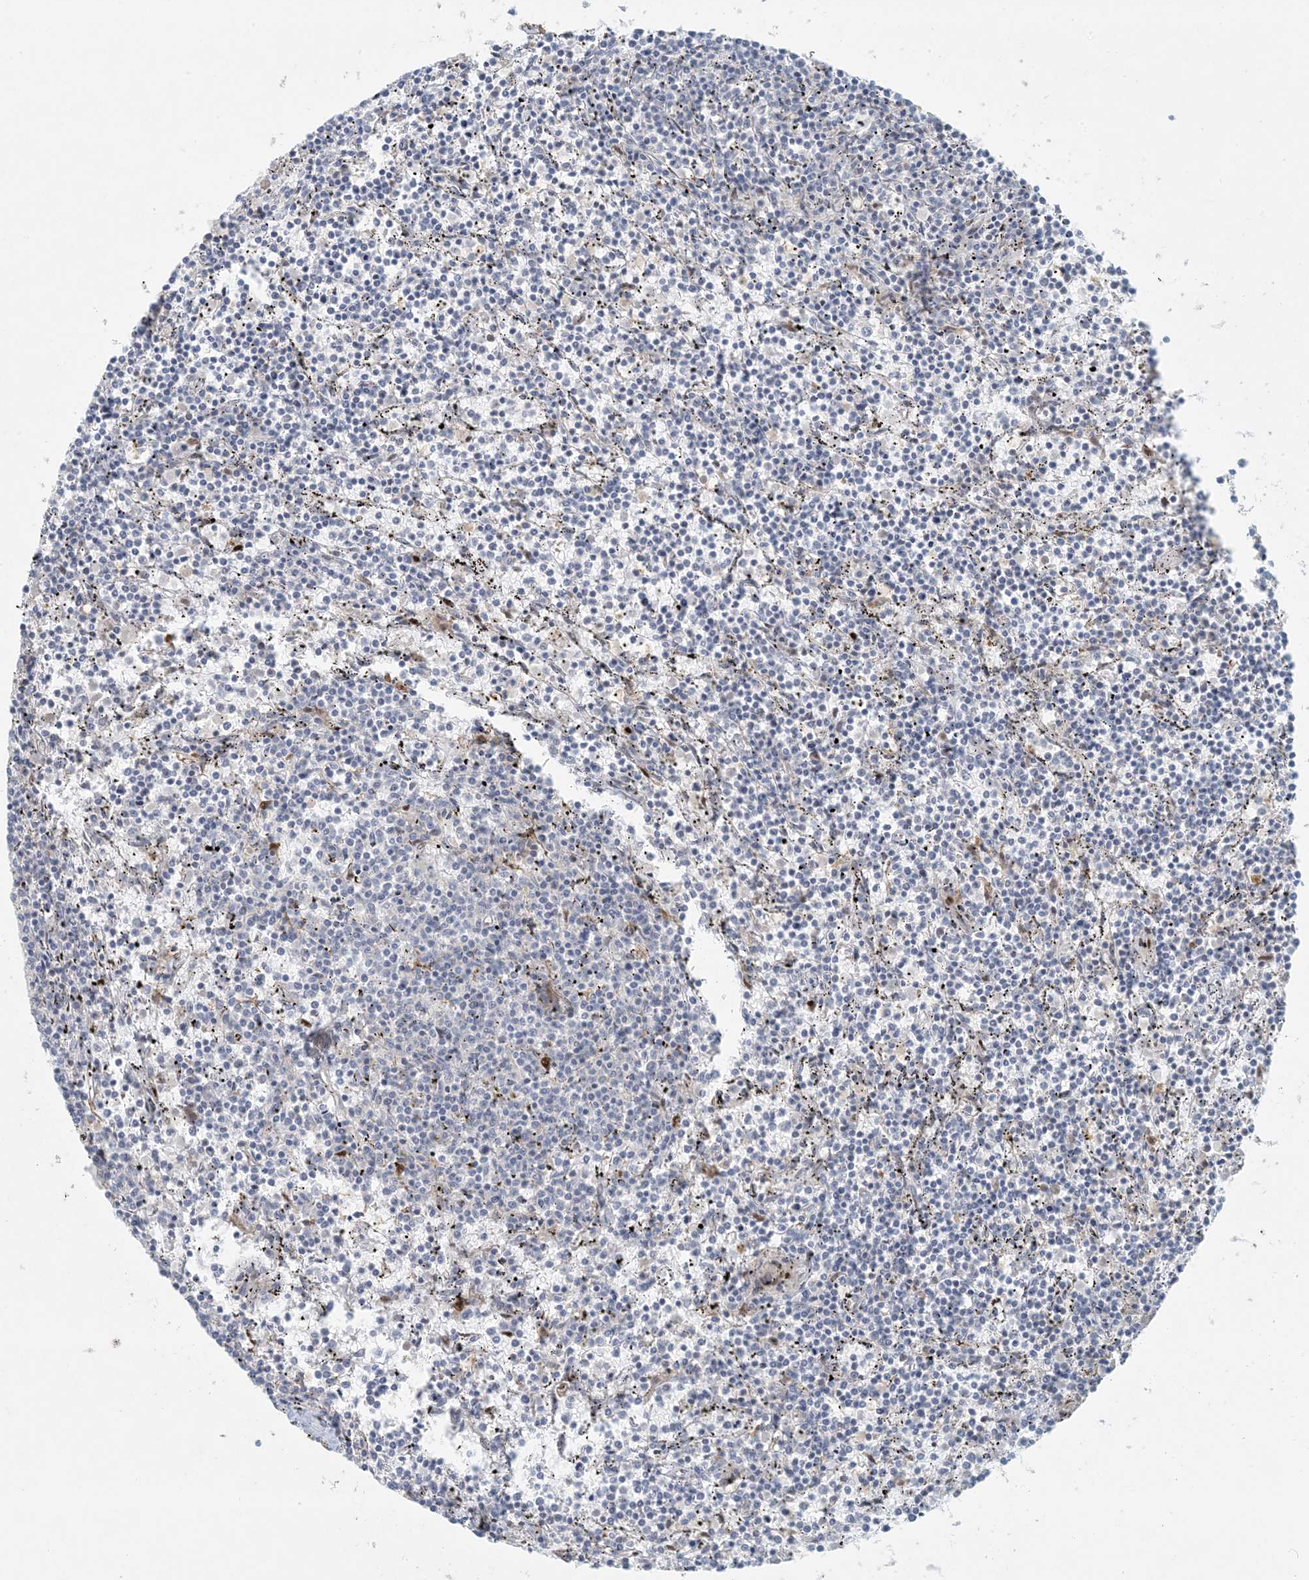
{"staining": {"intensity": "negative", "quantity": "none", "location": "none"}, "tissue": "lymphoma", "cell_type": "Tumor cells", "image_type": "cancer", "snomed": [{"axis": "morphology", "description": "Malignant lymphoma, non-Hodgkin's type, Low grade"}, {"axis": "topography", "description": "Spleen"}], "caption": "DAB immunohistochemical staining of human lymphoma shows no significant expression in tumor cells.", "gene": "BCORL1", "patient": {"sex": "female", "age": 50}}